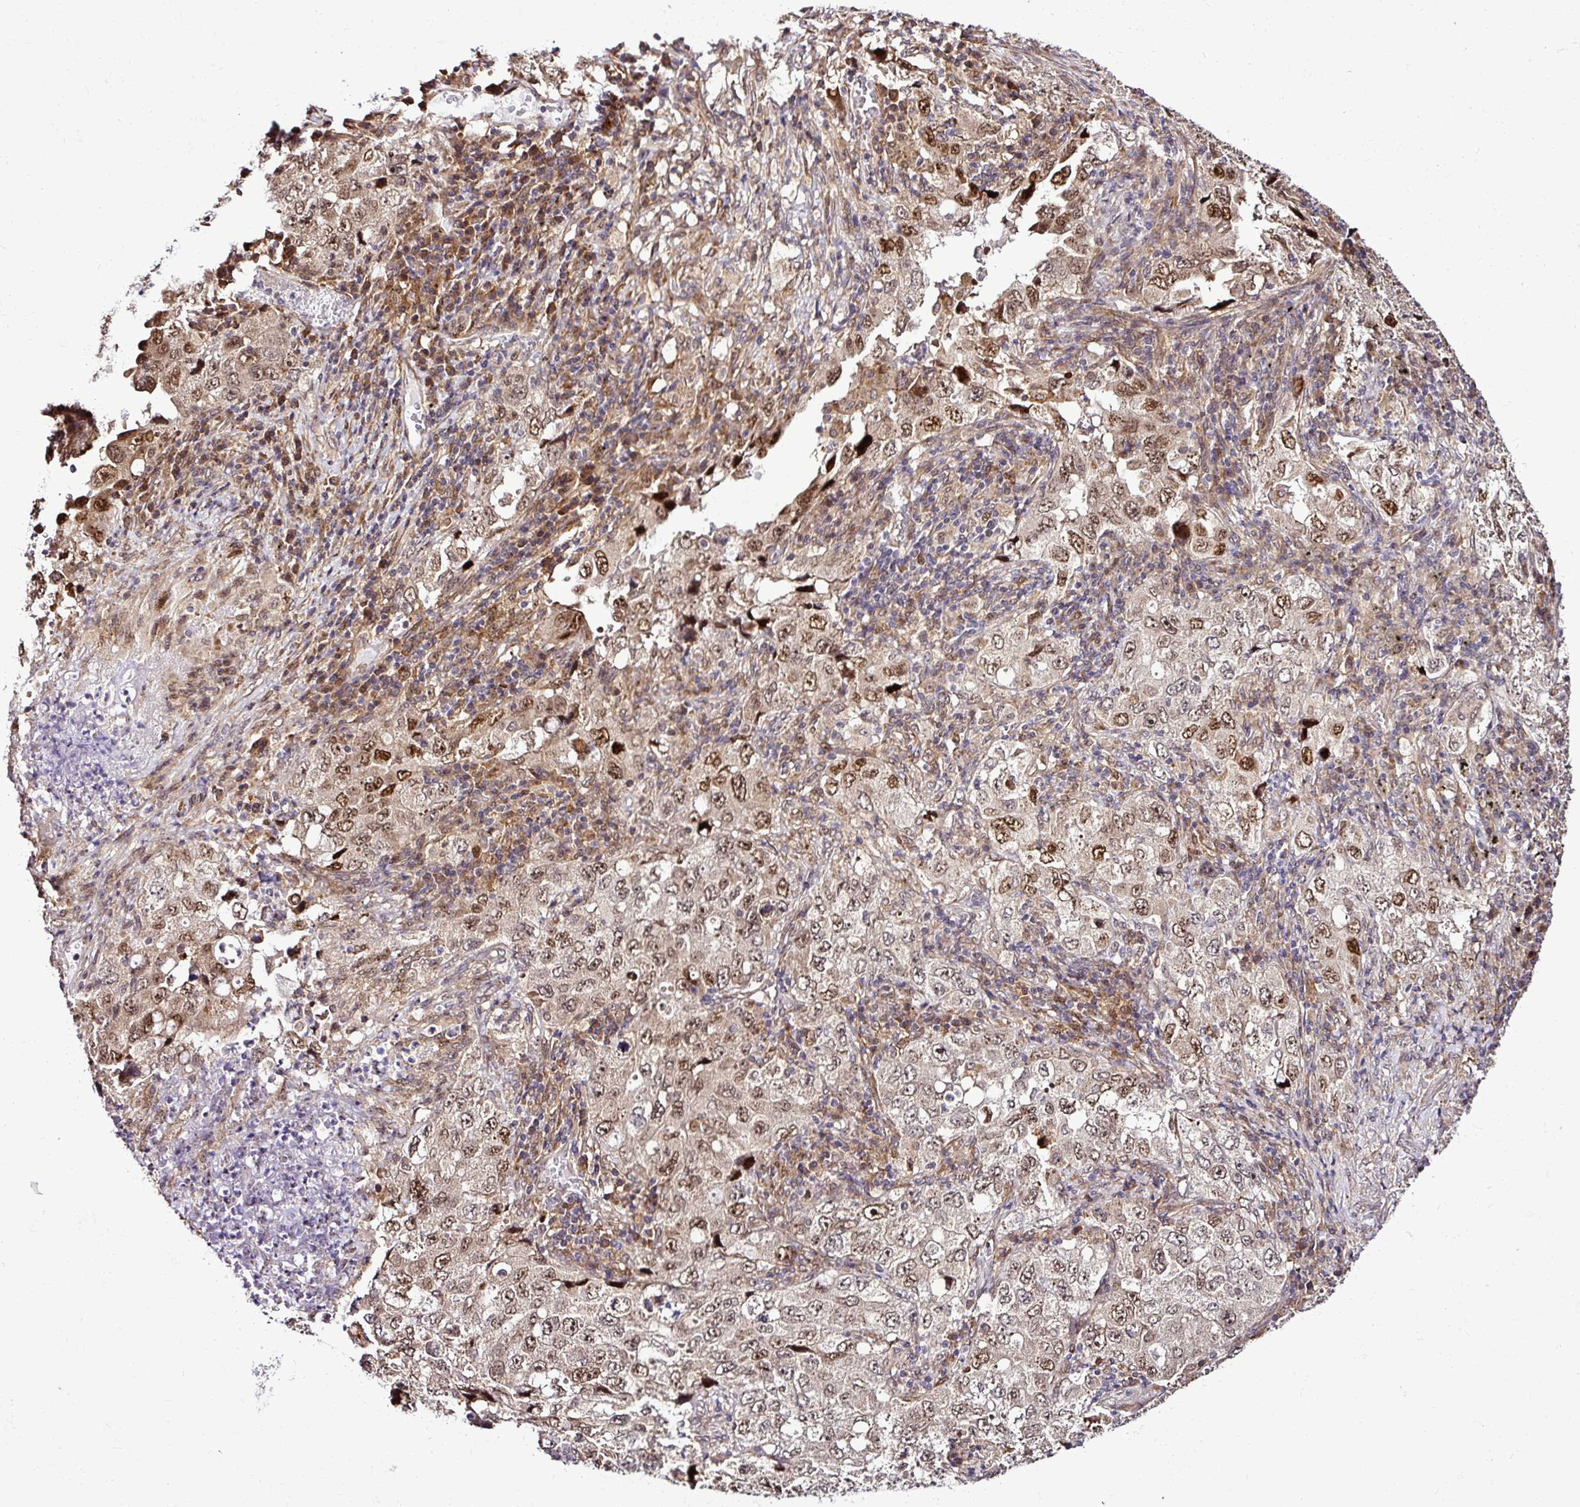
{"staining": {"intensity": "moderate", "quantity": ">75%", "location": "nuclear"}, "tissue": "lung cancer", "cell_type": "Tumor cells", "image_type": "cancer", "snomed": [{"axis": "morphology", "description": "Adenocarcinoma, NOS"}, {"axis": "topography", "description": "Lung"}], "caption": "The micrograph shows staining of lung cancer, revealing moderate nuclear protein staining (brown color) within tumor cells. (Brightfield microscopy of DAB IHC at high magnification).", "gene": "FAM153A", "patient": {"sex": "female", "age": 57}}